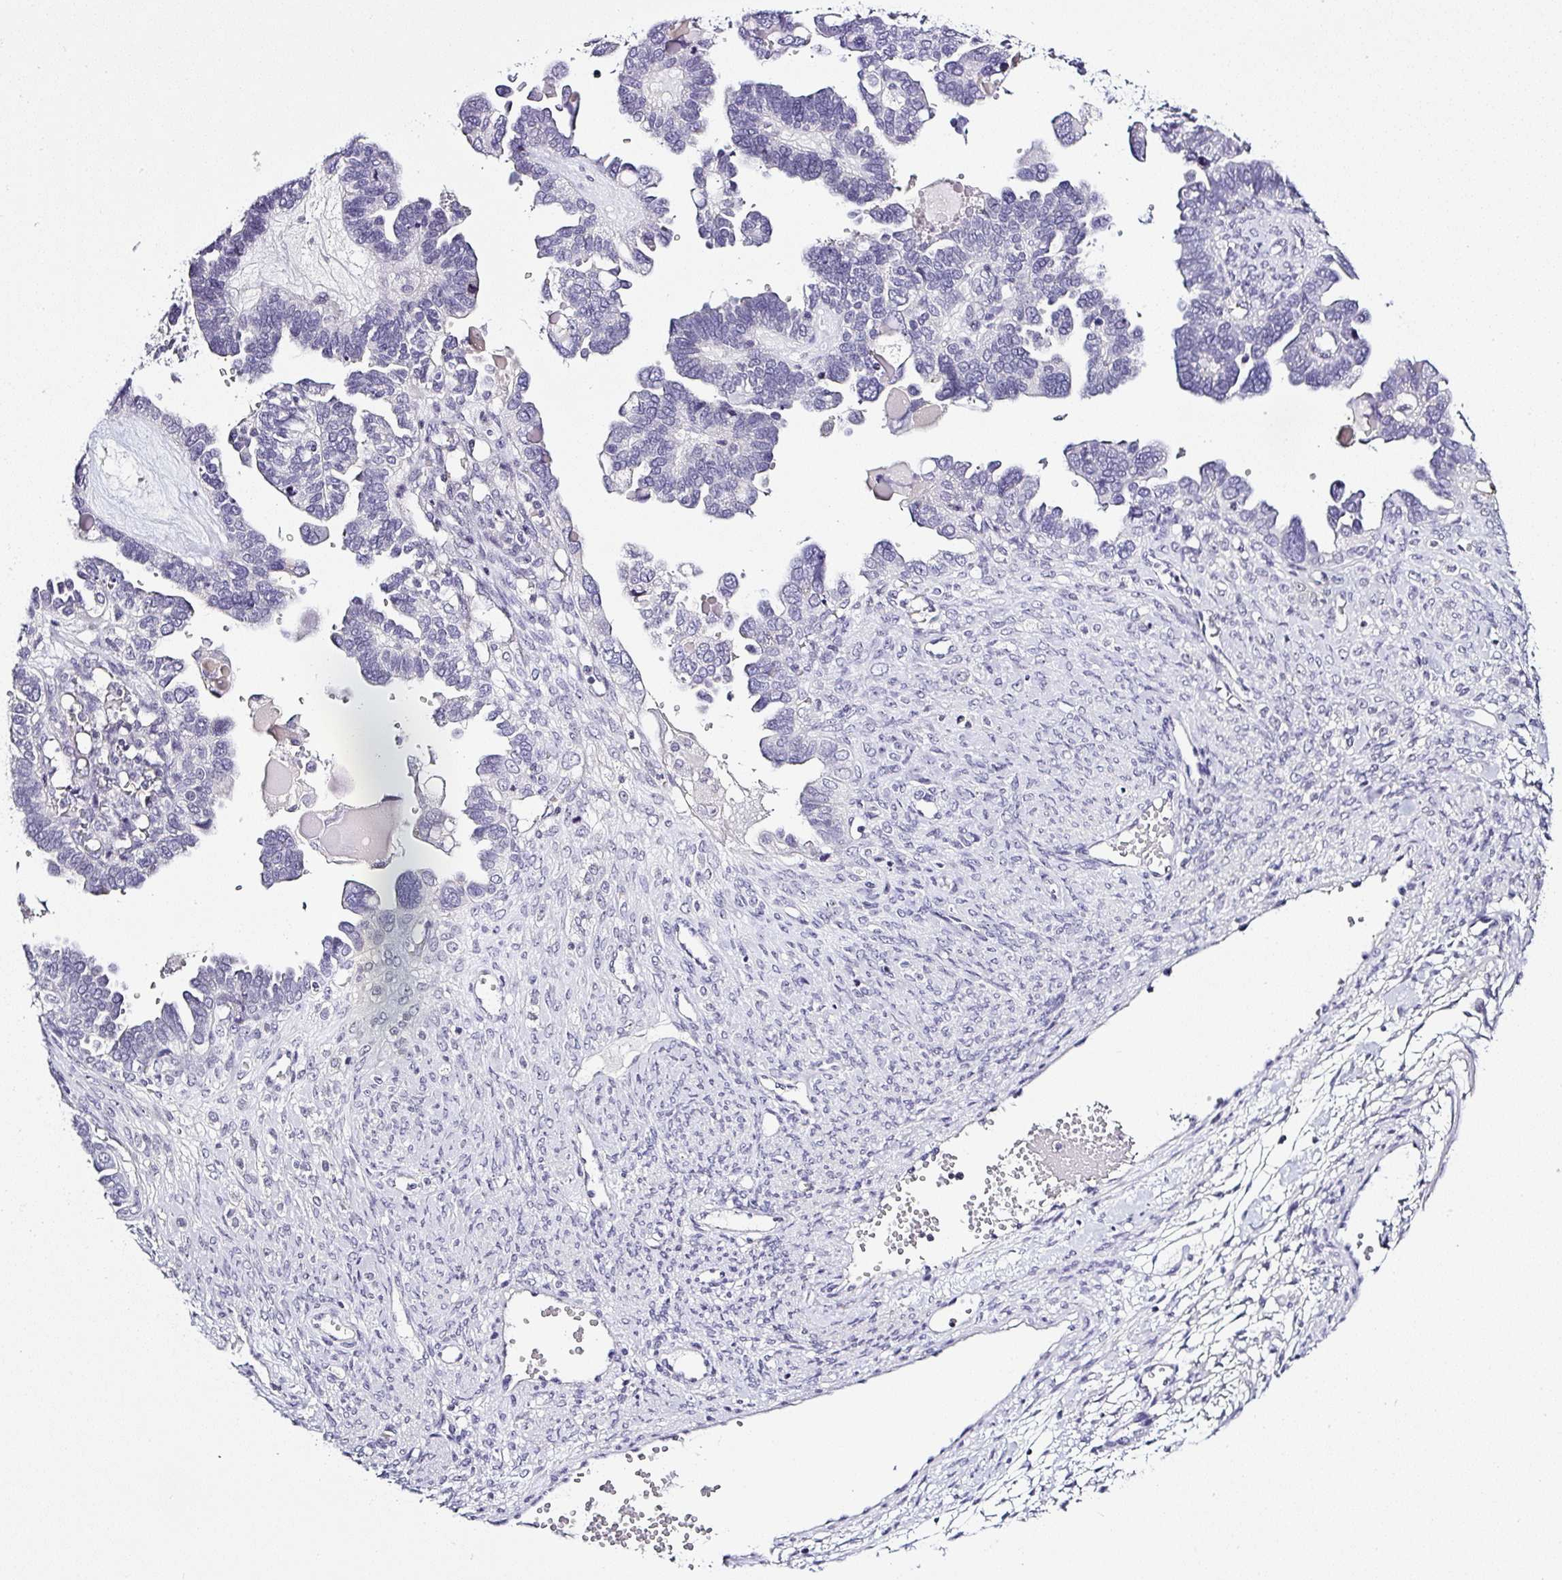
{"staining": {"intensity": "negative", "quantity": "none", "location": "none"}, "tissue": "ovarian cancer", "cell_type": "Tumor cells", "image_type": "cancer", "snomed": [{"axis": "morphology", "description": "Cystadenocarcinoma, serous, NOS"}, {"axis": "topography", "description": "Ovary"}], "caption": "Ovarian cancer stained for a protein using immunohistochemistry exhibits no staining tumor cells.", "gene": "SERPINB3", "patient": {"sex": "female", "age": 51}}